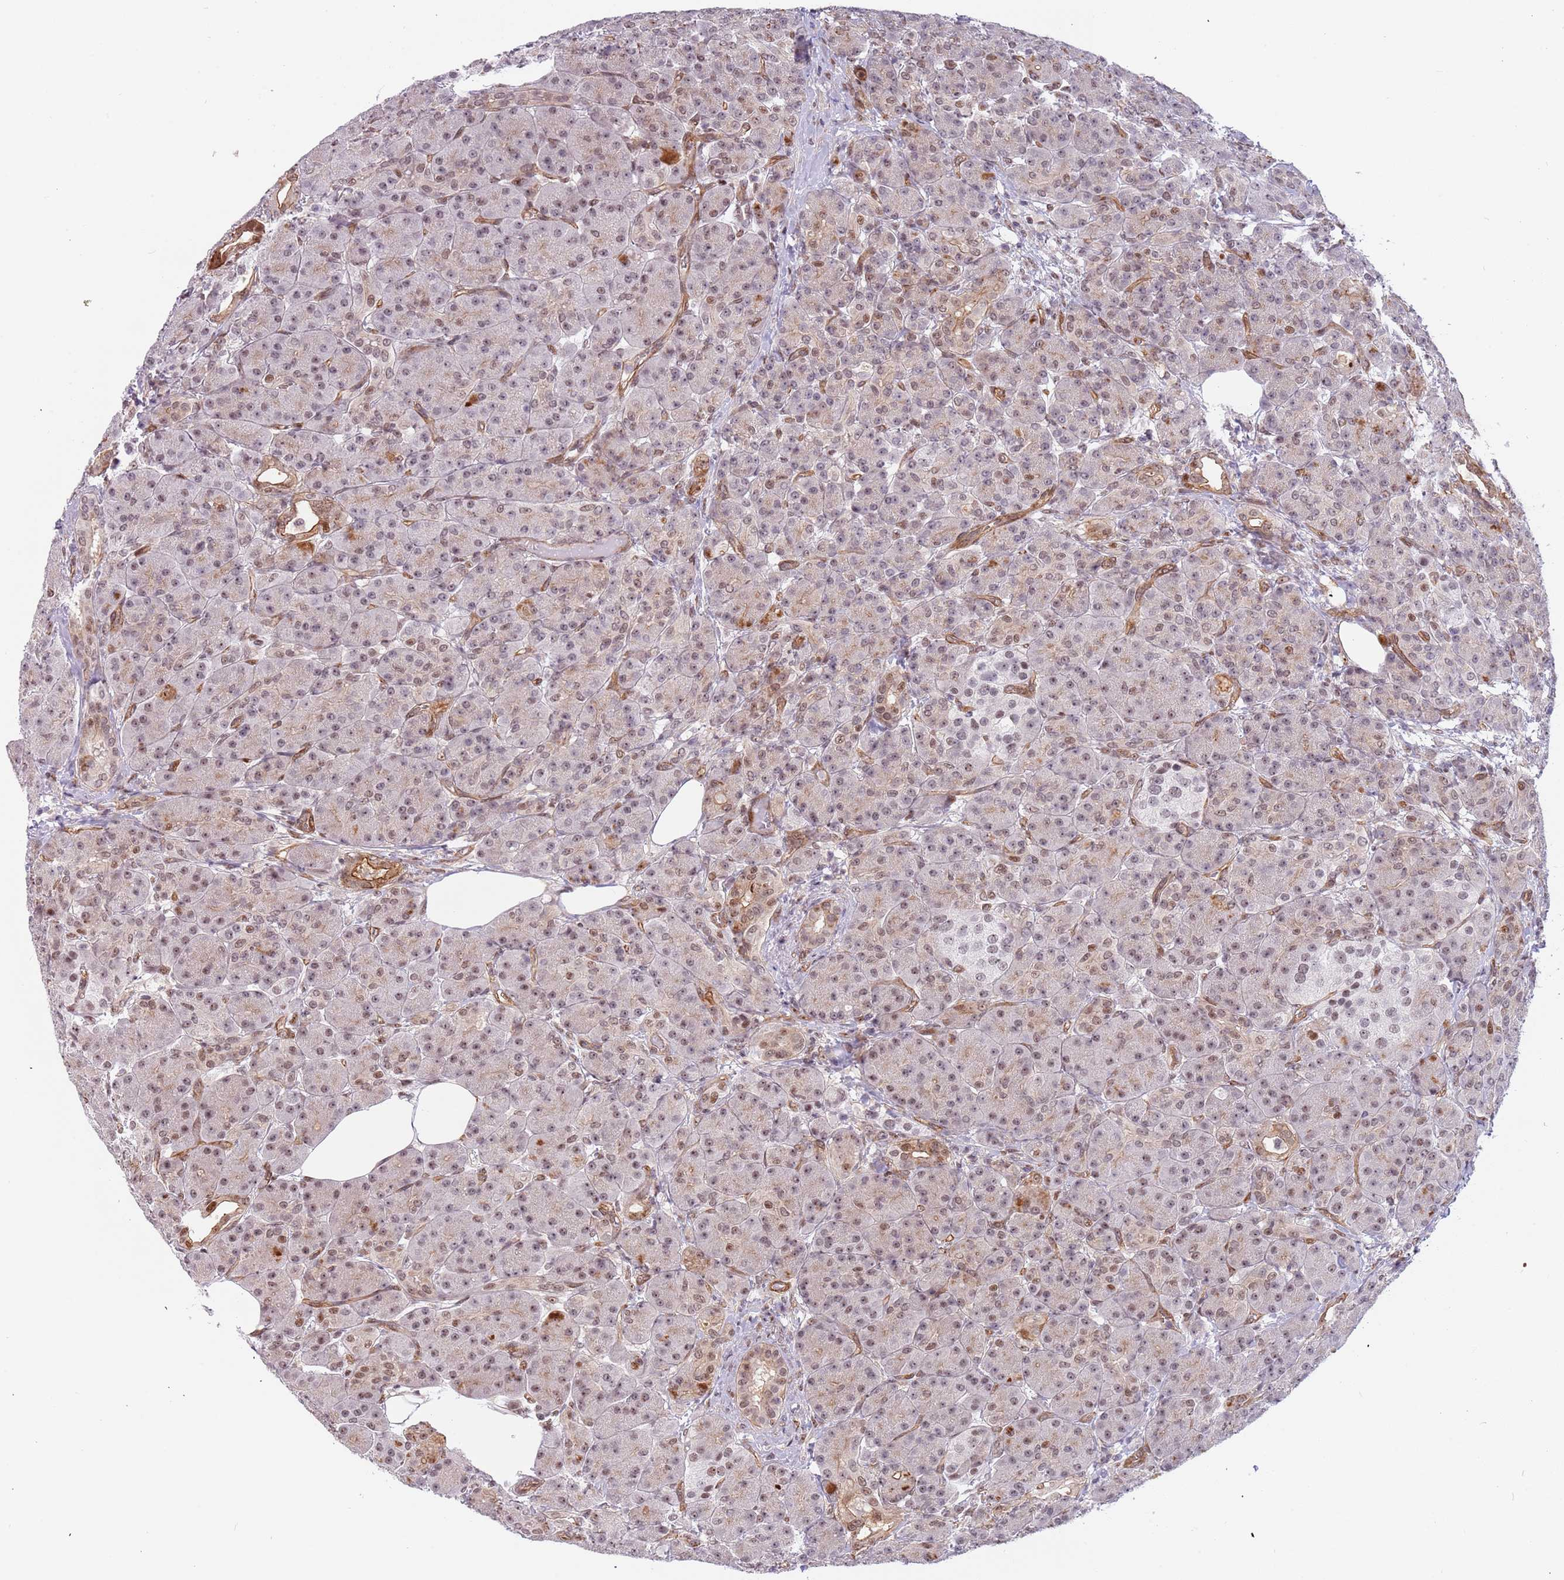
{"staining": {"intensity": "moderate", "quantity": "25%-75%", "location": "cytoplasmic/membranous,nuclear"}, "tissue": "pancreas", "cell_type": "Exocrine glandular cells", "image_type": "normal", "snomed": [{"axis": "morphology", "description": "Normal tissue, NOS"}, {"axis": "topography", "description": "Pancreas"}], "caption": "Immunohistochemical staining of benign pancreas shows 25%-75% levels of moderate cytoplasmic/membranous,nuclear protein expression in about 25%-75% of exocrine glandular cells. The staining was performed using DAB to visualize the protein expression in brown, while the nuclei were stained in blue with hematoxylin (Magnification: 20x).", "gene": "LRMDA", "patient": {"sex": "male", "age": 63}}